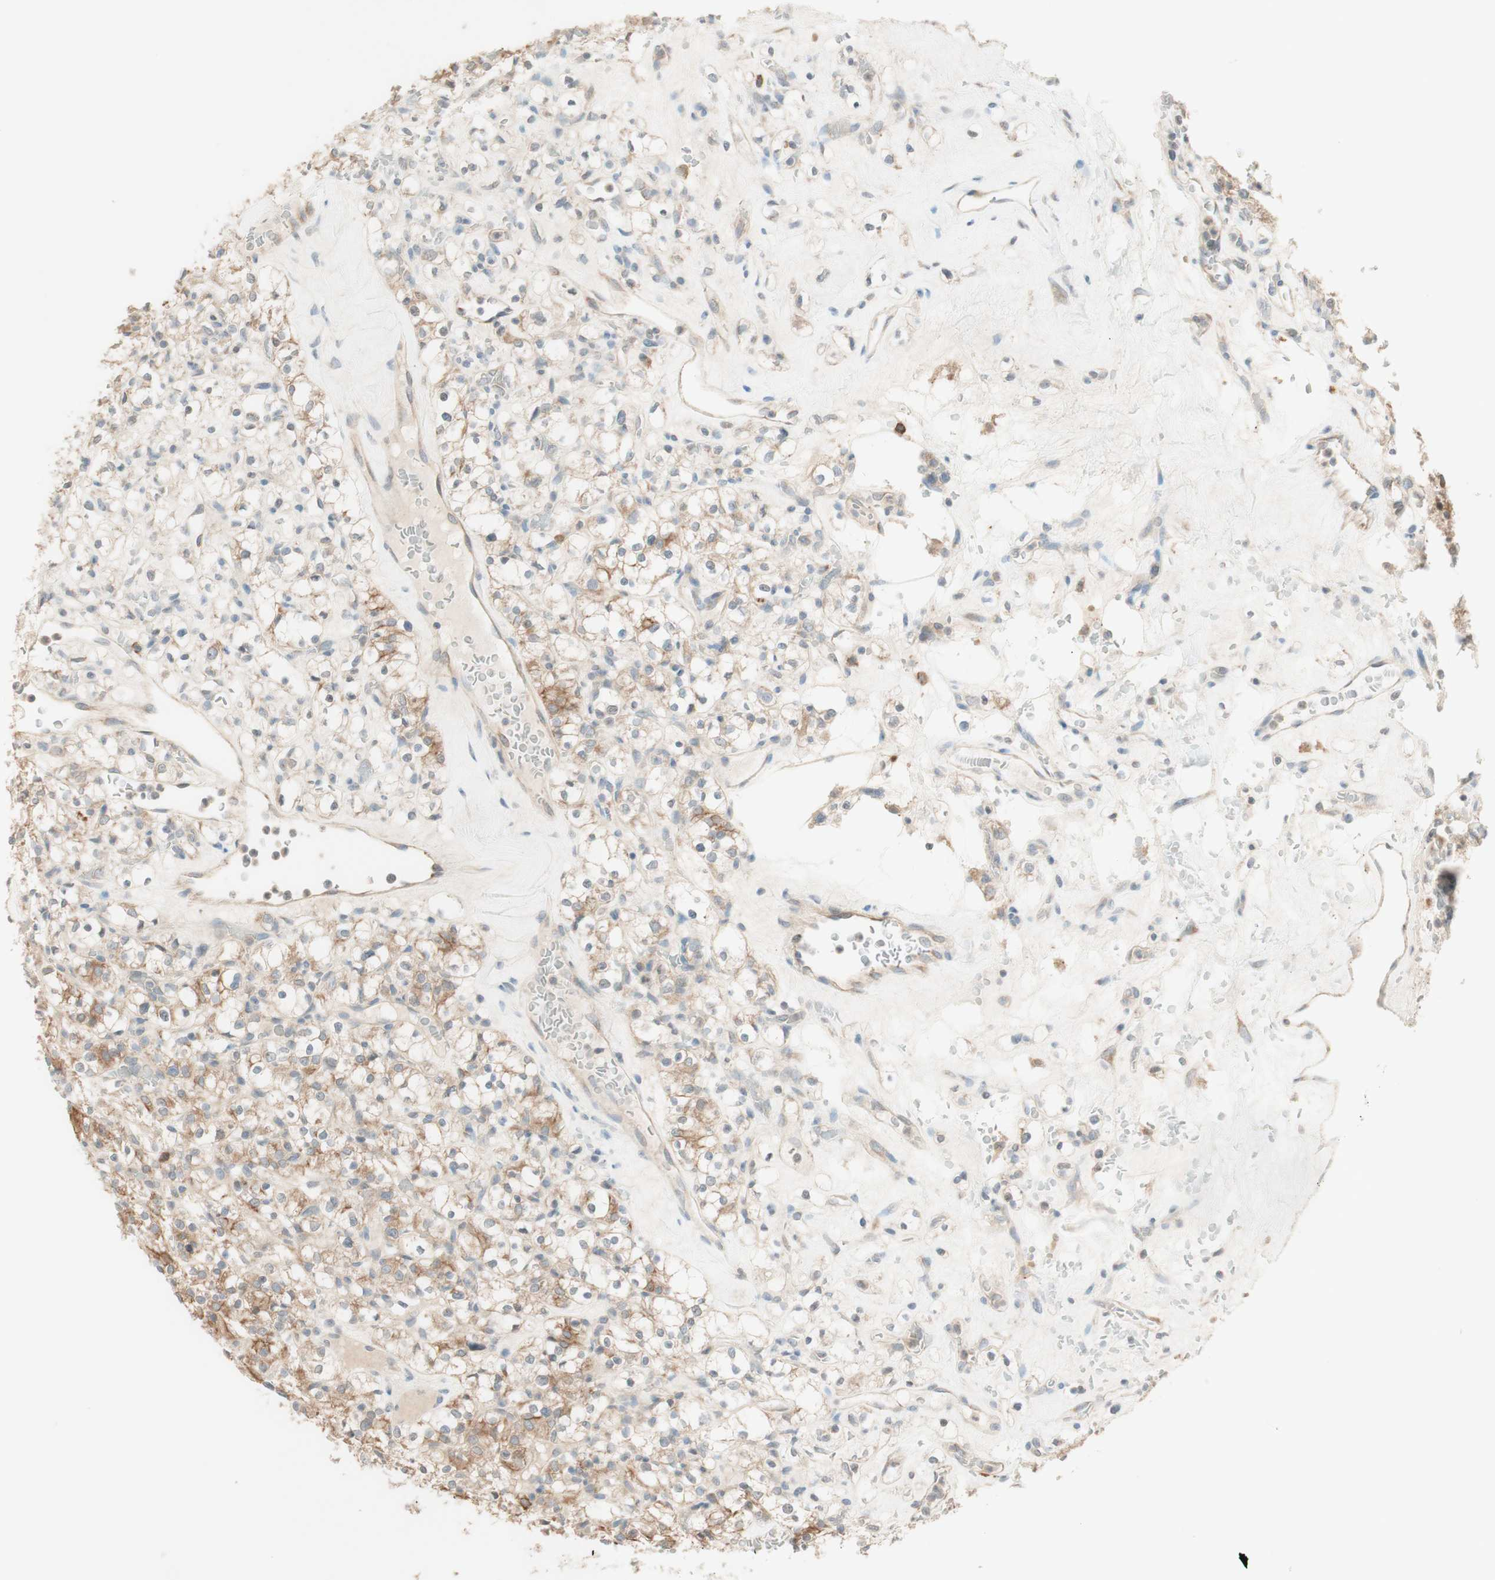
{"staining": {"intensity": "moderate", "quantity": ">75%", "location": "cytoplasmic/membranous"}, "tissue": "renal cancer", "cell_type": "Tumor cells", "image_type": "cancer", "snomed": [{"axis": "morphology", "description": "Normal tissue, NOS"}, {"axis": "morphology", "description": "Adenocarcinoma, NOS"}, {"axis": "topography", "description": "Kidney"}], "caption": "A brown stain highlights moderate cytoplasmic/membranous expression of a protein in adenocarcinoma (renal) tumor cells.", "gene": "CLCN2", "patient": {"sex": "female", "age": 72}}